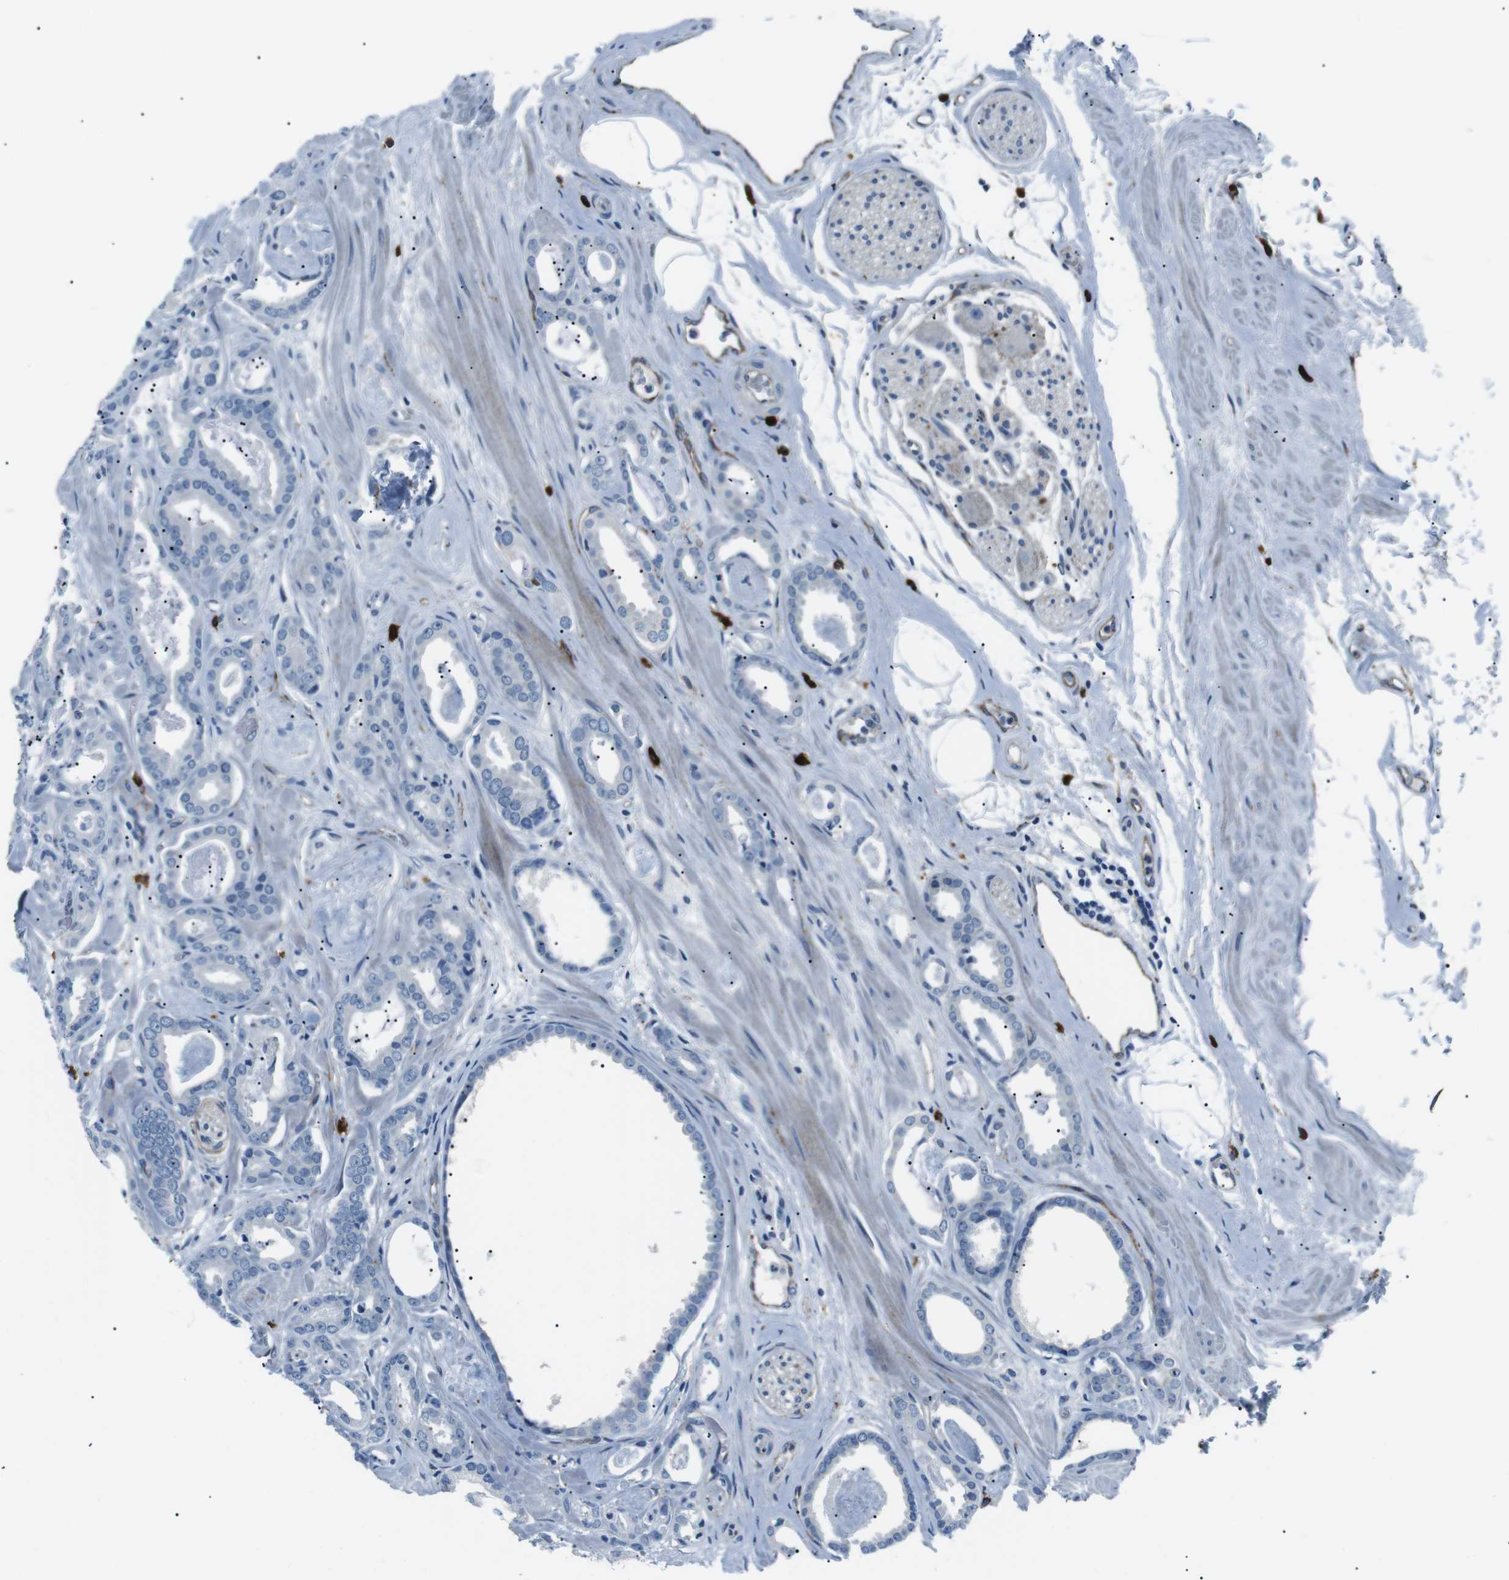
{"staining": {"intensity": "negative", "quantity": "none", "location": "none"}, "tissue": "prostate cancer", "cell_type": "Tumor cells", "image_type": "cancer", "snomed": [{"axis": "morphology", "description": "Adenocarcinoma, Low grade"}, {"axis": "topography", "description": "Prostate"}], "caption": "IHC micrograph of adenocarcinoma (low-grade) (prostate) stained for a protein (brown), which demonstrates no positivity in tumor cells.", "gene": "CSF2RA", "patient": {"sex": "male", "age": 53}}